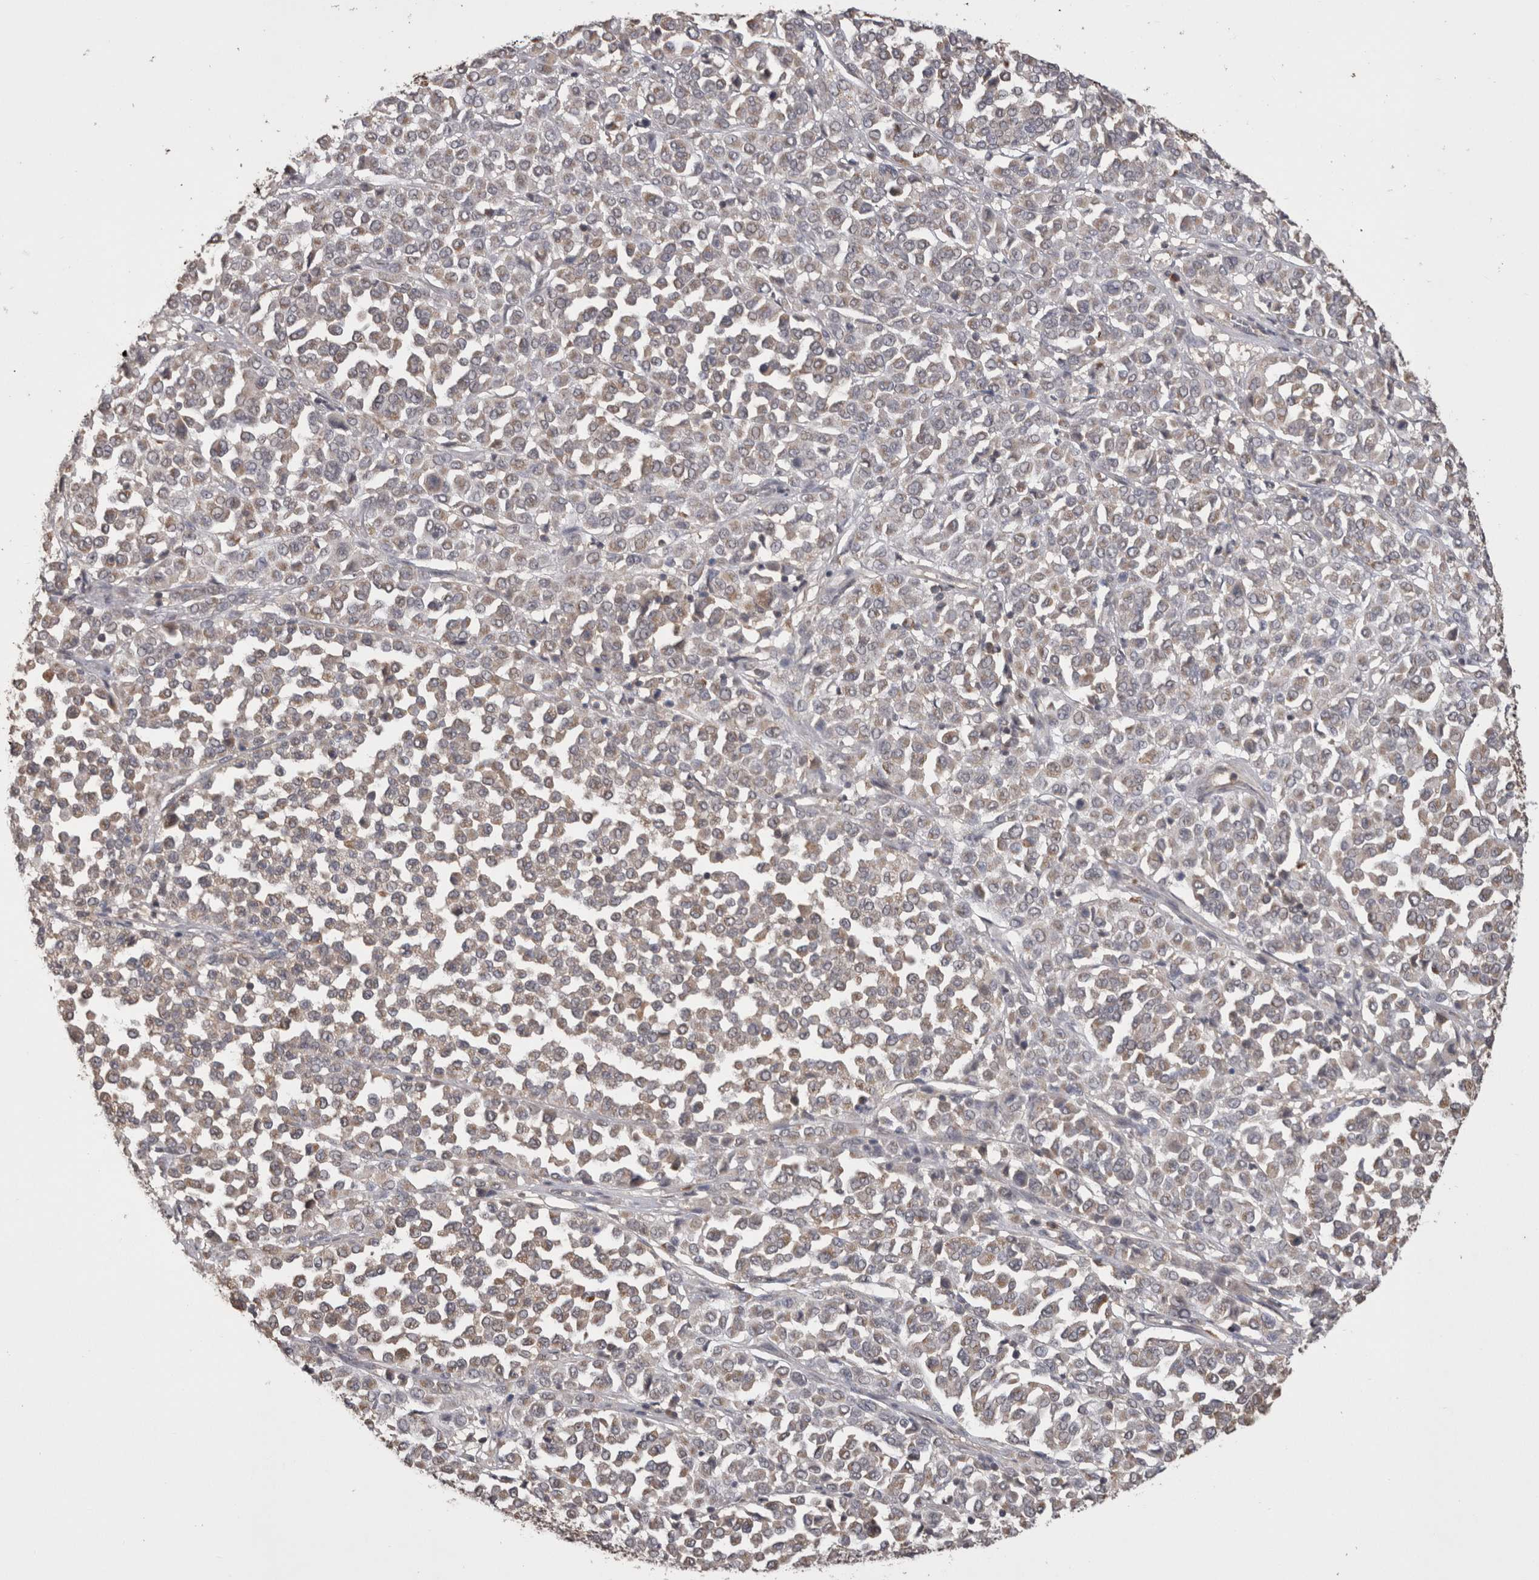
{"staining": {"intensity": "negative", "quantity": "none", "location": "none"}, "tissue": "melanoma", "cell_type": "Tumor cells", "image_type": "cancer", "snomed": [{"axis": "morphology", "description": "Malignant melanoma, Metastatic site"}, {"axis": "topography", "description": "Pancreas"}], "caption": "Immunohistochemistry (IHC) histopathology image of human melanoma stained for a protein (brown), which shows no expression in tumor cells.", "gene": "PREP", "patient": {"sex": "female", "age": 30}}